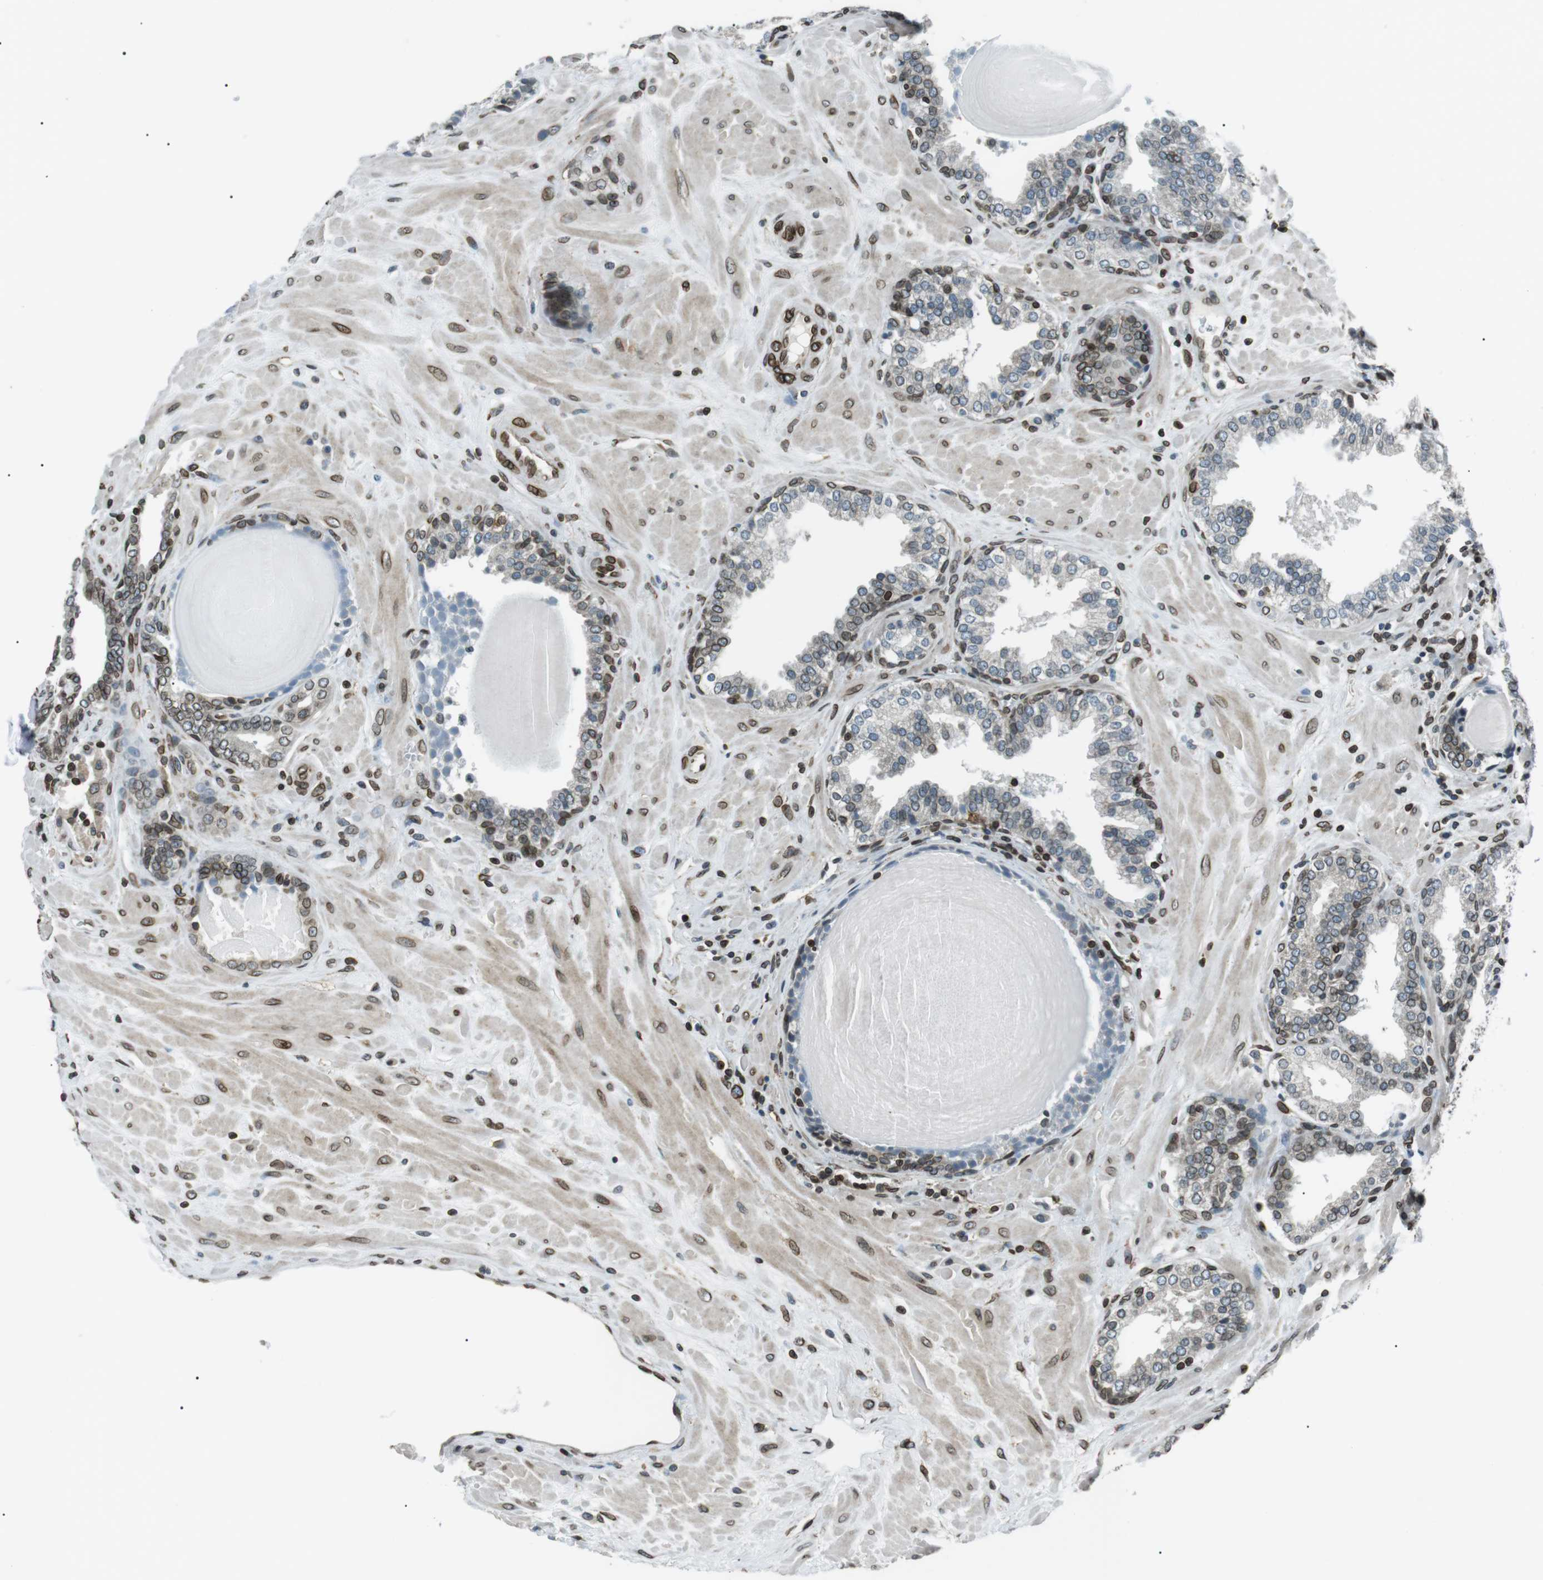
{"staining": {"intensity": "moderate", "quantity": "25%-75%", "location": "cytoplasmic/membranous,nuclear"}, "tissue": "prostate", "cell_type": "Glandular cells", "image_type": "normal", "snomed": [{"axis": "morphology", "description": "Normal tissue, NOS"}, {"axis": "topography", "description": "Prostate"}], "caption": "A brown stain labels moderate cytoplasmic/membranous,nuclear positivity of a protein in glandular cells of normal prostate. (Stains: DAB (3,3'-diaminobenzidine) in brown, nuclei in blue, Microscopy: brightfield microscopy at high magnification).", "gene": "TMX4", "patient": {"sex": "male", "age": 51}}